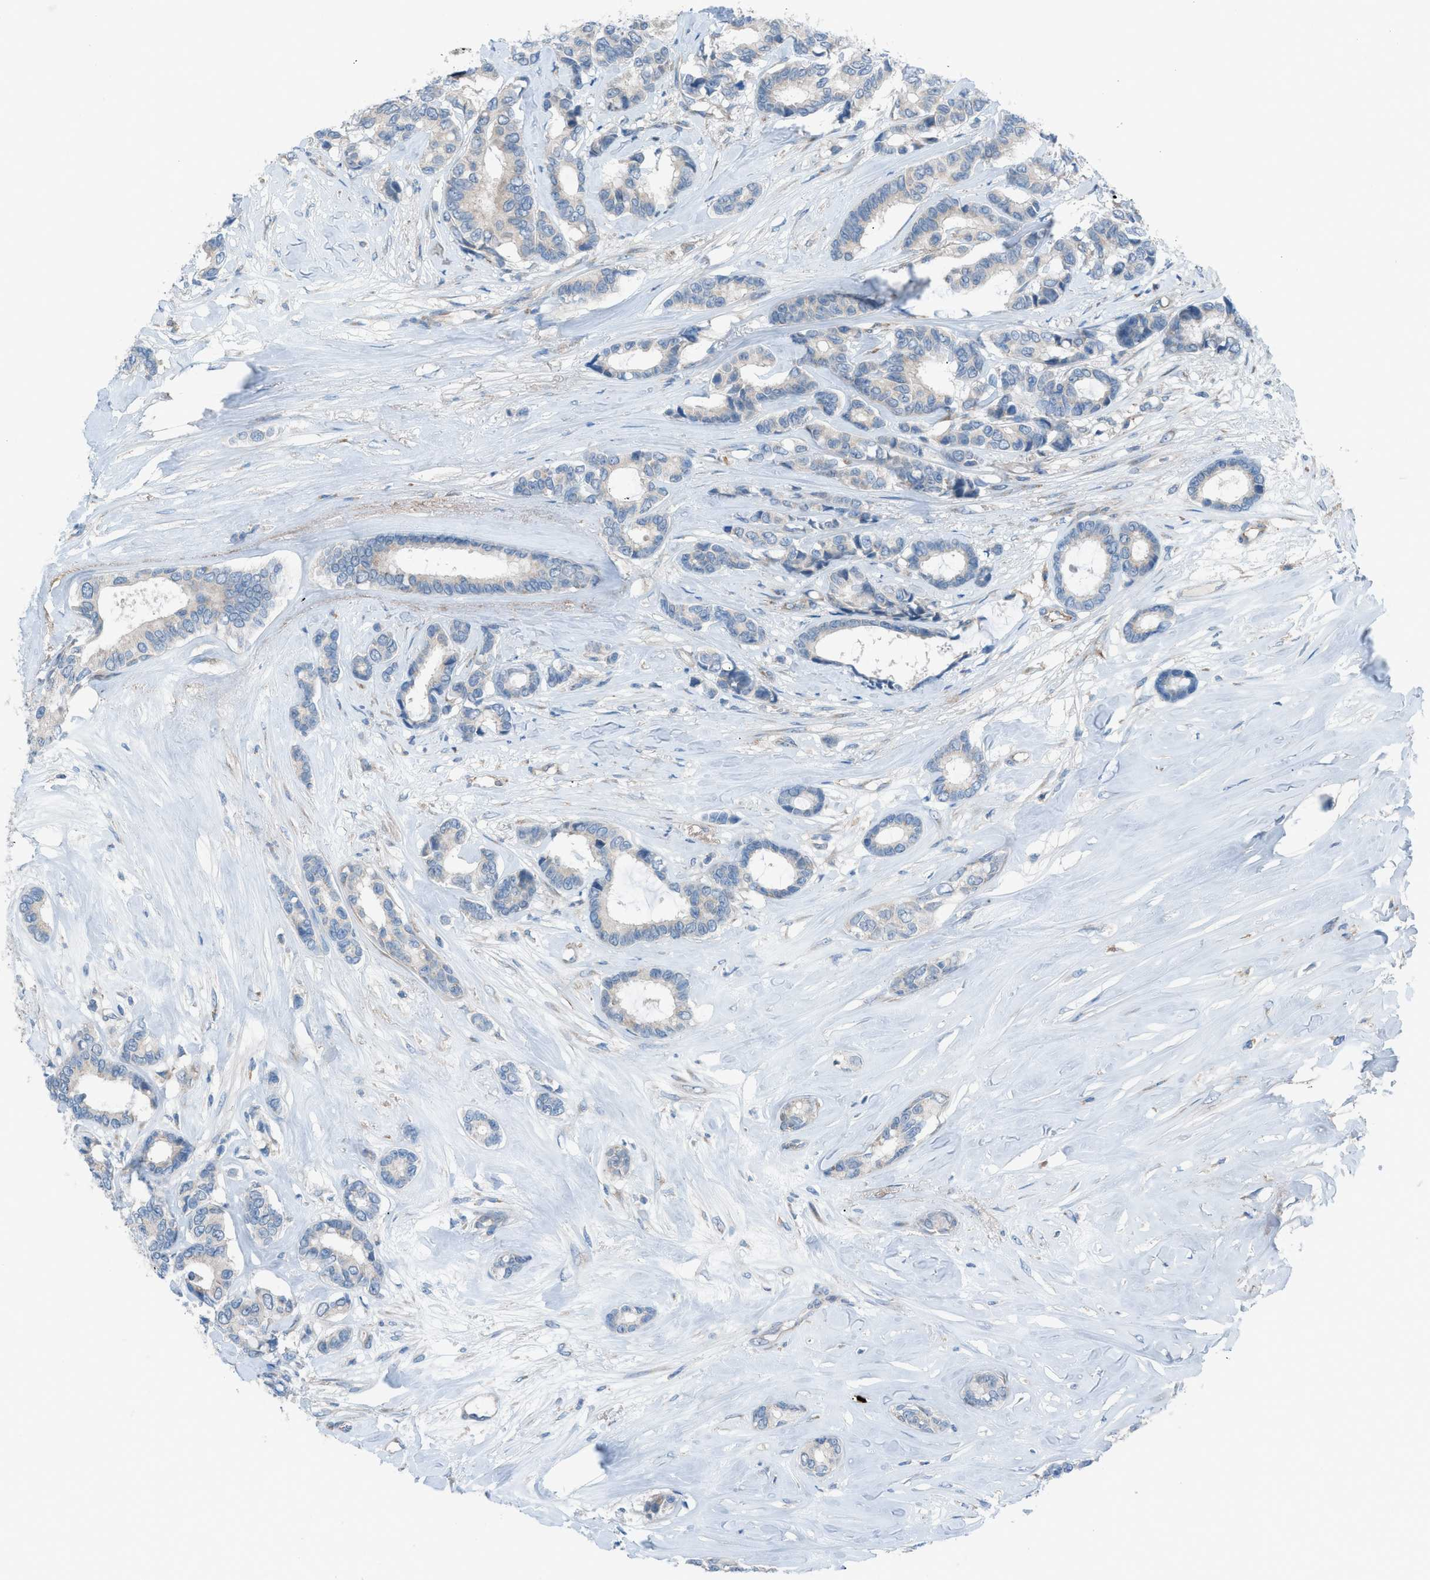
{"staining": {"intensity": "negative", "quantity": "none", "location": "none"}, "tissue": "breast cancer", "cell_type": "Tumor cells", "image_type": "cancer", "snomed": [{"axis": "morphology", "description": "Duct carcinoma"}, {"axis": "topography", "description": "Breast"}], "caption": "Immunohistochemical staining of breast cancer (infiltrating ductal carcinoma) demonstrates no significant positivity in tumor cells.", "gene": "HEG1", "patient": {"sex": "female", "age": 87}}